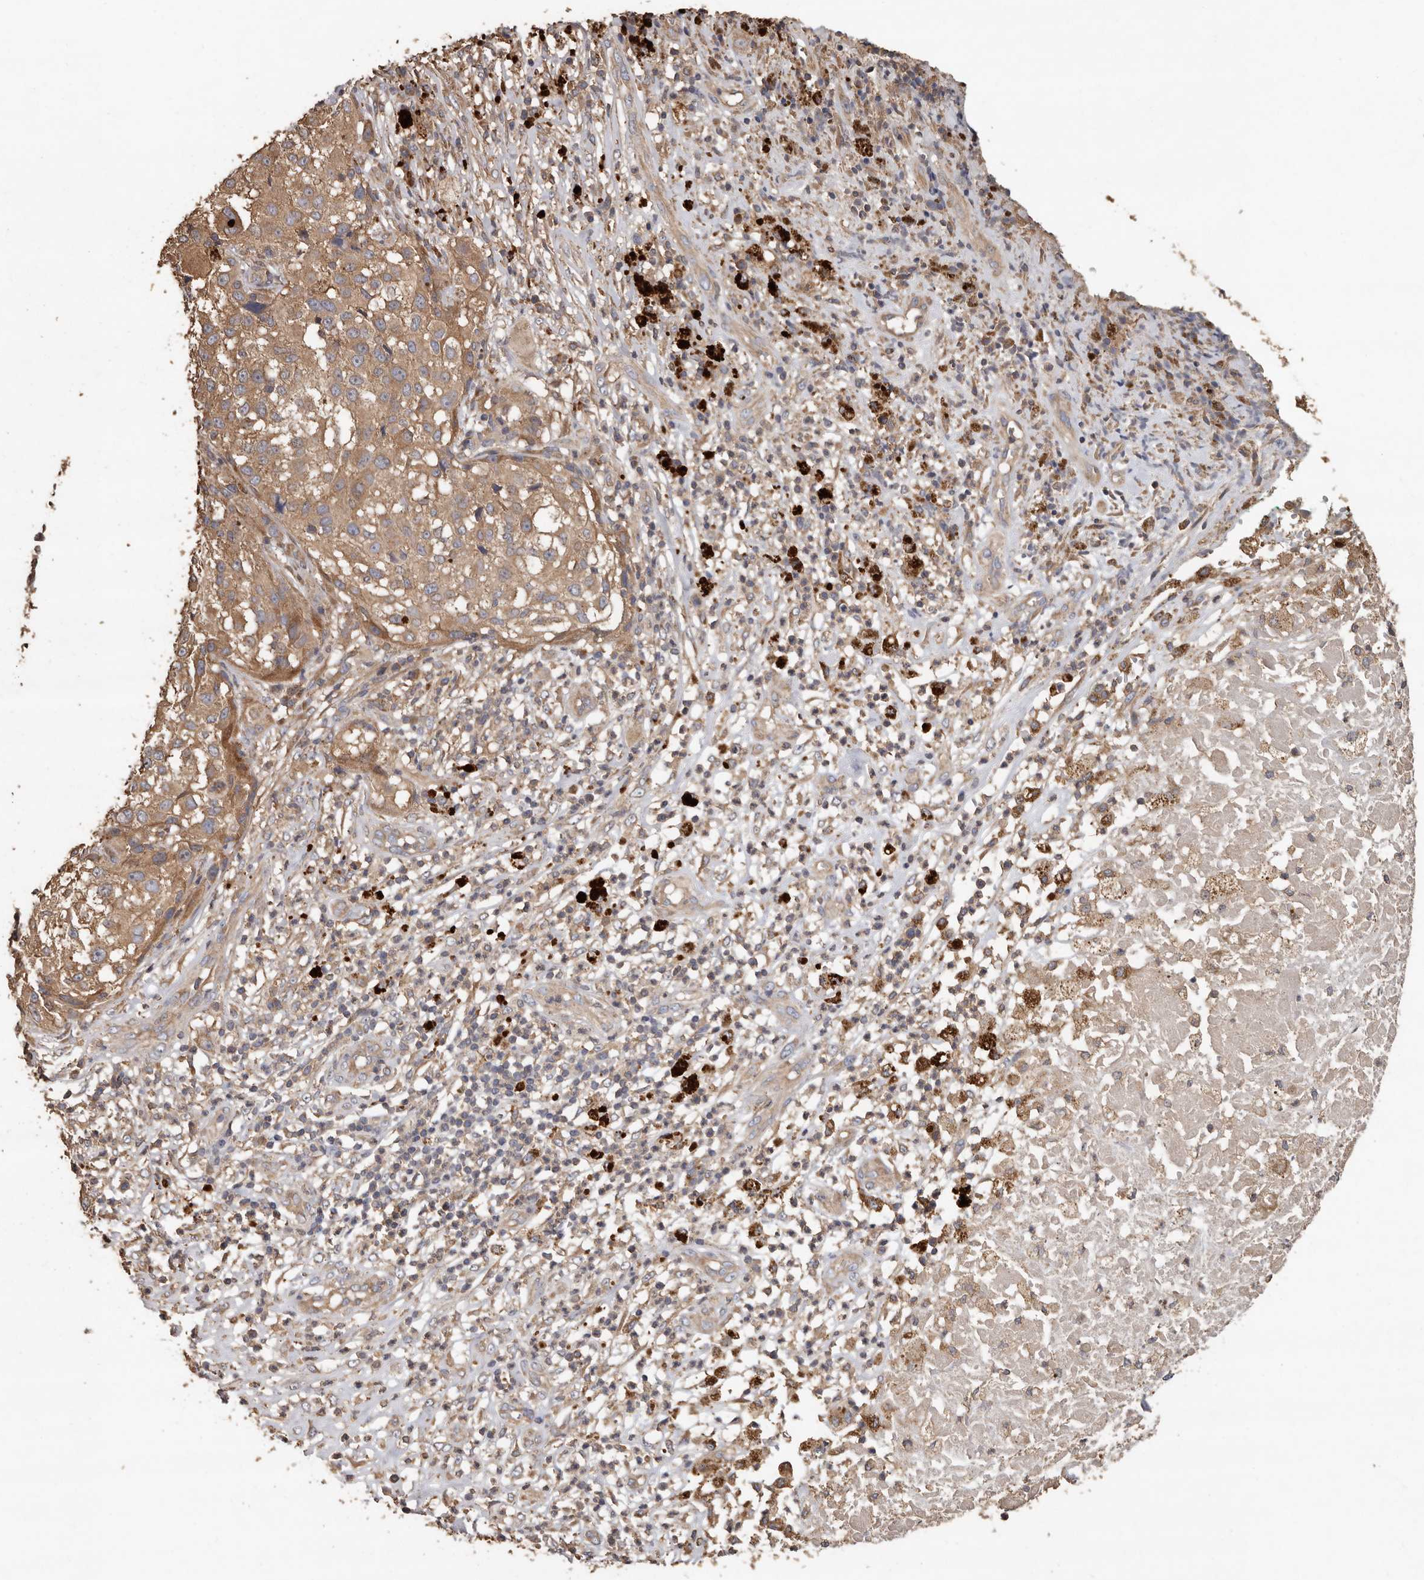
{"staining": {"intensity": "moderate", "quantity": ">75%", "location": "cytoplasmic/membranous"}, "tissue": "melanoma", "cell_type": "Tumor cells", "image_type": "cancer", "snomed": [{"axis": "morphology", "description": "Necrosis, NOS"}, {"axis": "morphology", "description": "Malignant melanoma, NOS"}, {"axis": "topography", "description": "Skin"}], "caption": "Human malignant melanoma stained with a protein marker displays moderate staining in tumor cells.", "gene": "FLCN", "patient": {"sex": "female", "age": 87}}